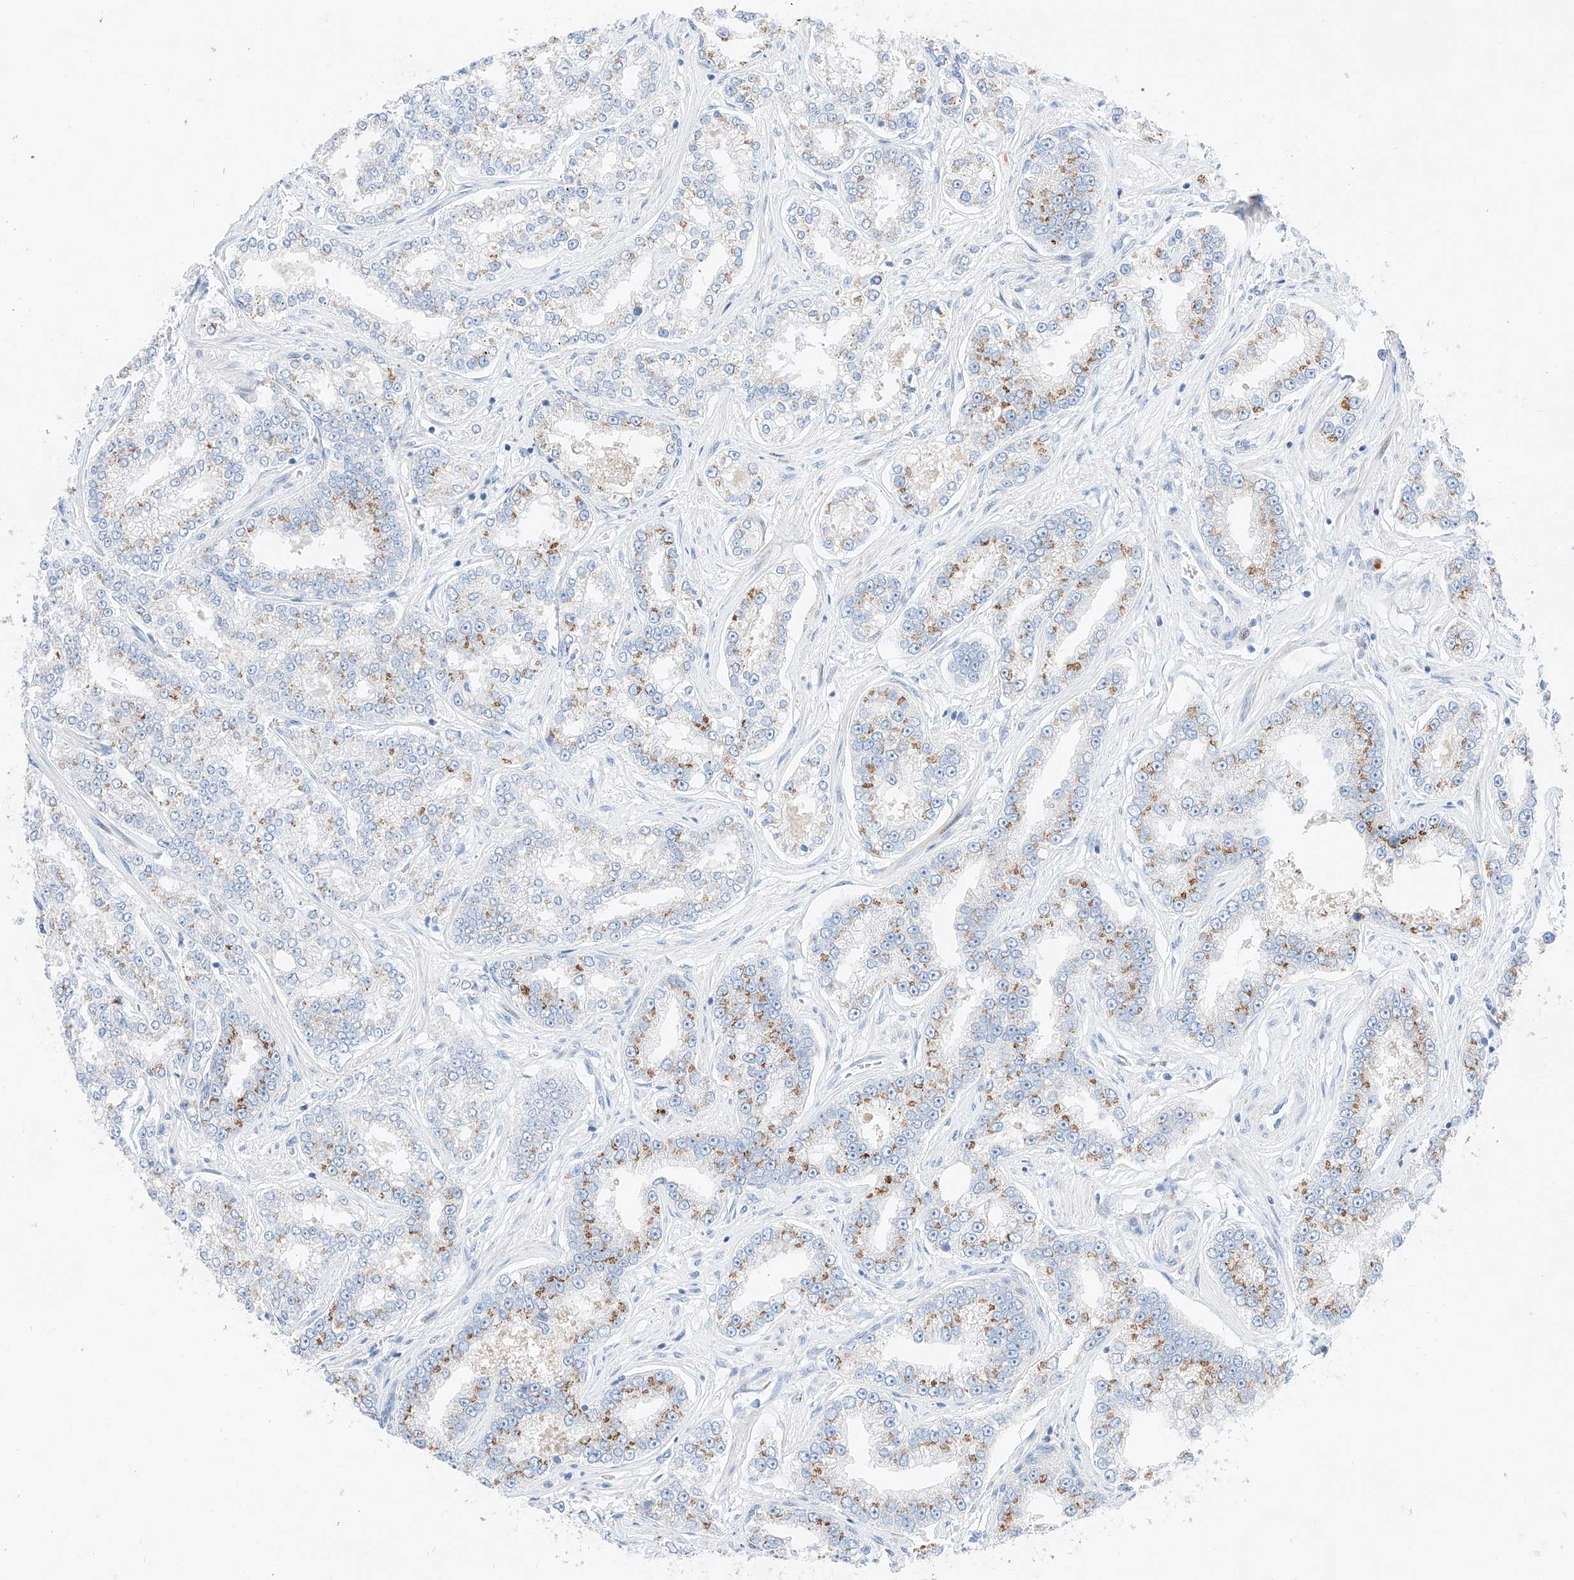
{"staining": {"intensity": "moderate", "quantity": "25%-75%", "location": "cytoplasmic/membranous"}, "tissue": "prostate cancer", "cell_type": "Tumor cells", "image_type": "cancer", "snomed": [{"axis": "morphology", "description": "Normal tissue, NOS"}, {"axis": "morphology", "description": "Adenocarcinoma, High grade"}, {"axis": "topography", "description": "Prostate"}], "caption": "Brown immunohistochemical staining in human prostate high-grade adenocarcinoma shows moderate cytoplasmic/membranous positivity in approximately 25%-75% of tumor cells. (DAB (3,3'-diaminobenzidine) IHC, brown staining for protein, blue staining for nuclei).", "gene": "NT5C3B", "patient": {"sex": "male", "age": 83}}